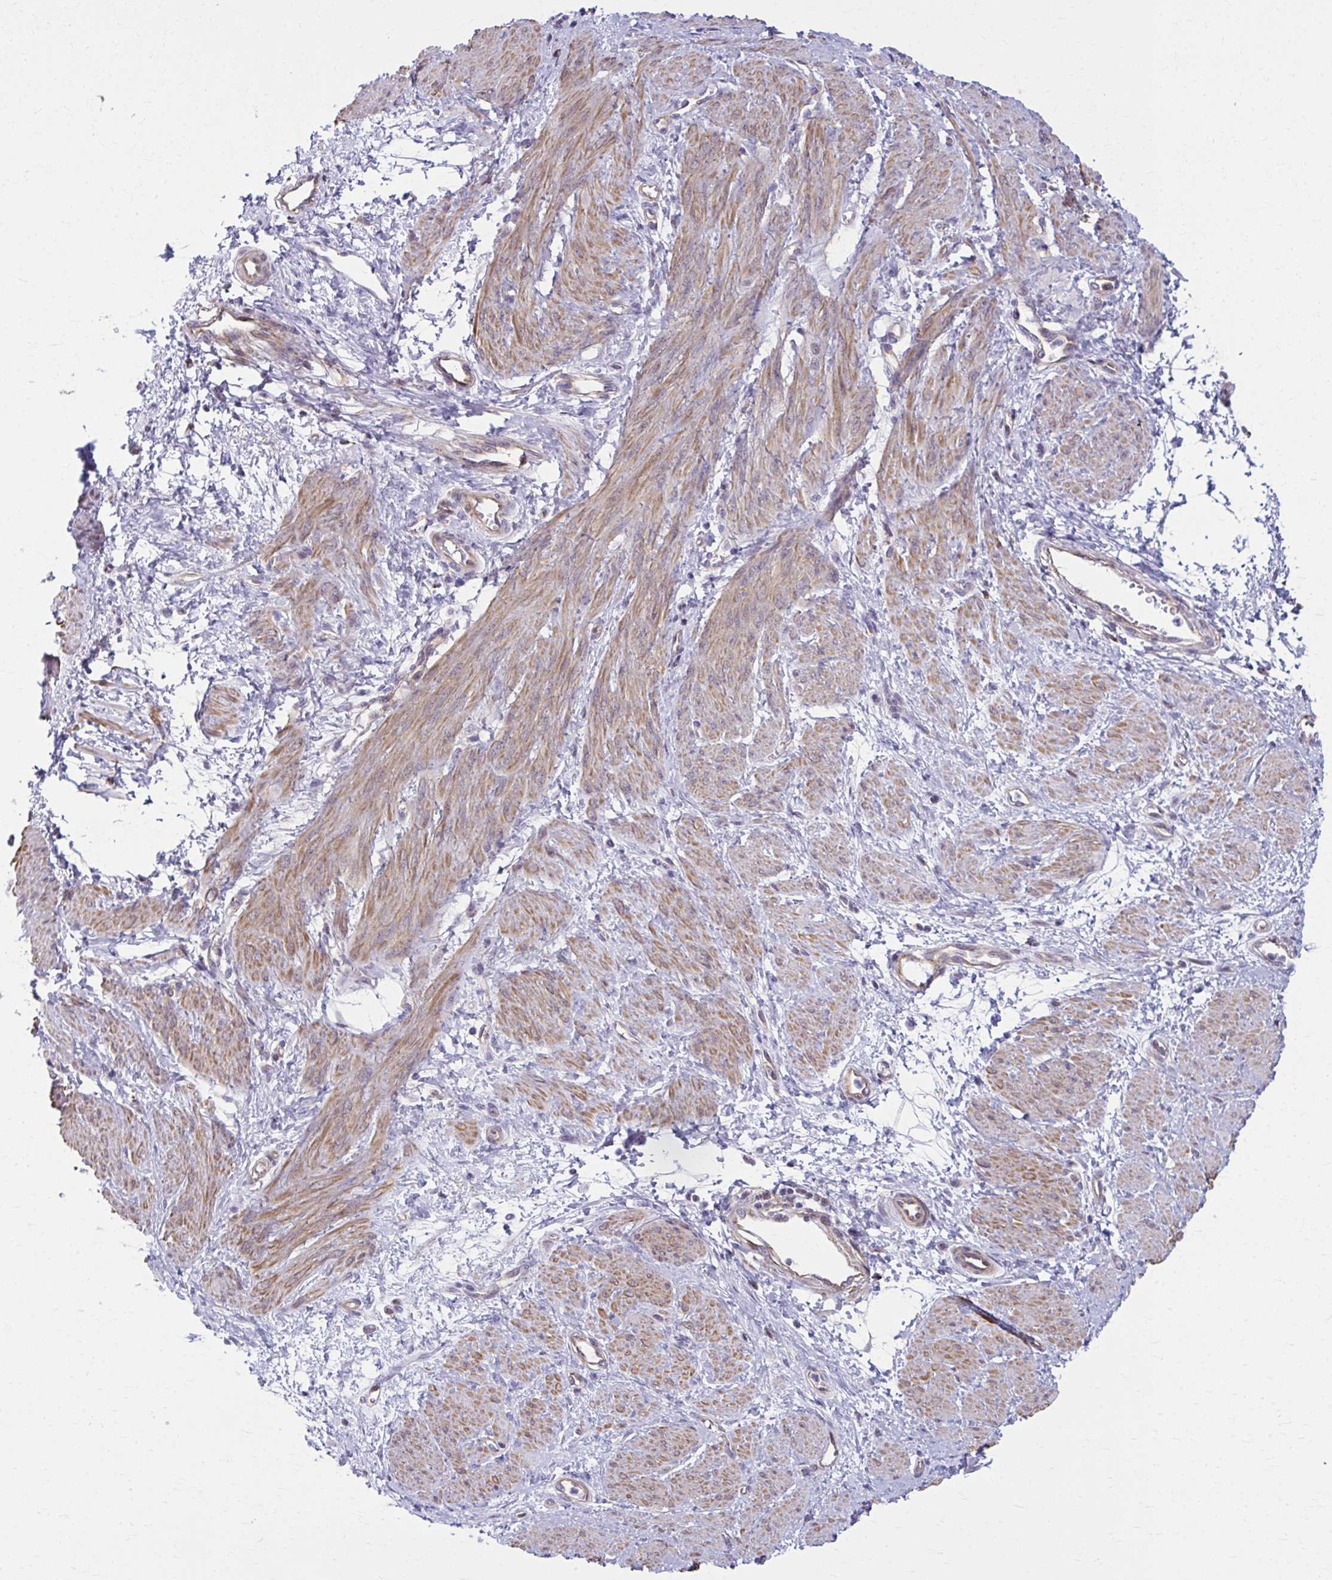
{"staining": {"intensity": "moderate", "quantity": "25%-75%", "location": "cytoplasmic/membranous"}, "tissue": "smooth muscle", "cell_type": "Smooth muscle cells", "image_type": "normal", "snomed": [{"axis": "morphology", "description": "Normal tissue, NOS"}, {"axis": "topography", "description": "Smooth muscle"}, {"axis": "topography", "description": "Uterus"}], "caption": "Unremarkable smooth muscle reveals moderate cytoplasmic/membranous expression in about 25%-75% of smooth muscle cells (brown staining indicates protein expression, while blue staining denotes nuclei)..", "gene": "LRRC4B", "patient": {"sex": "female", "age": 39}}